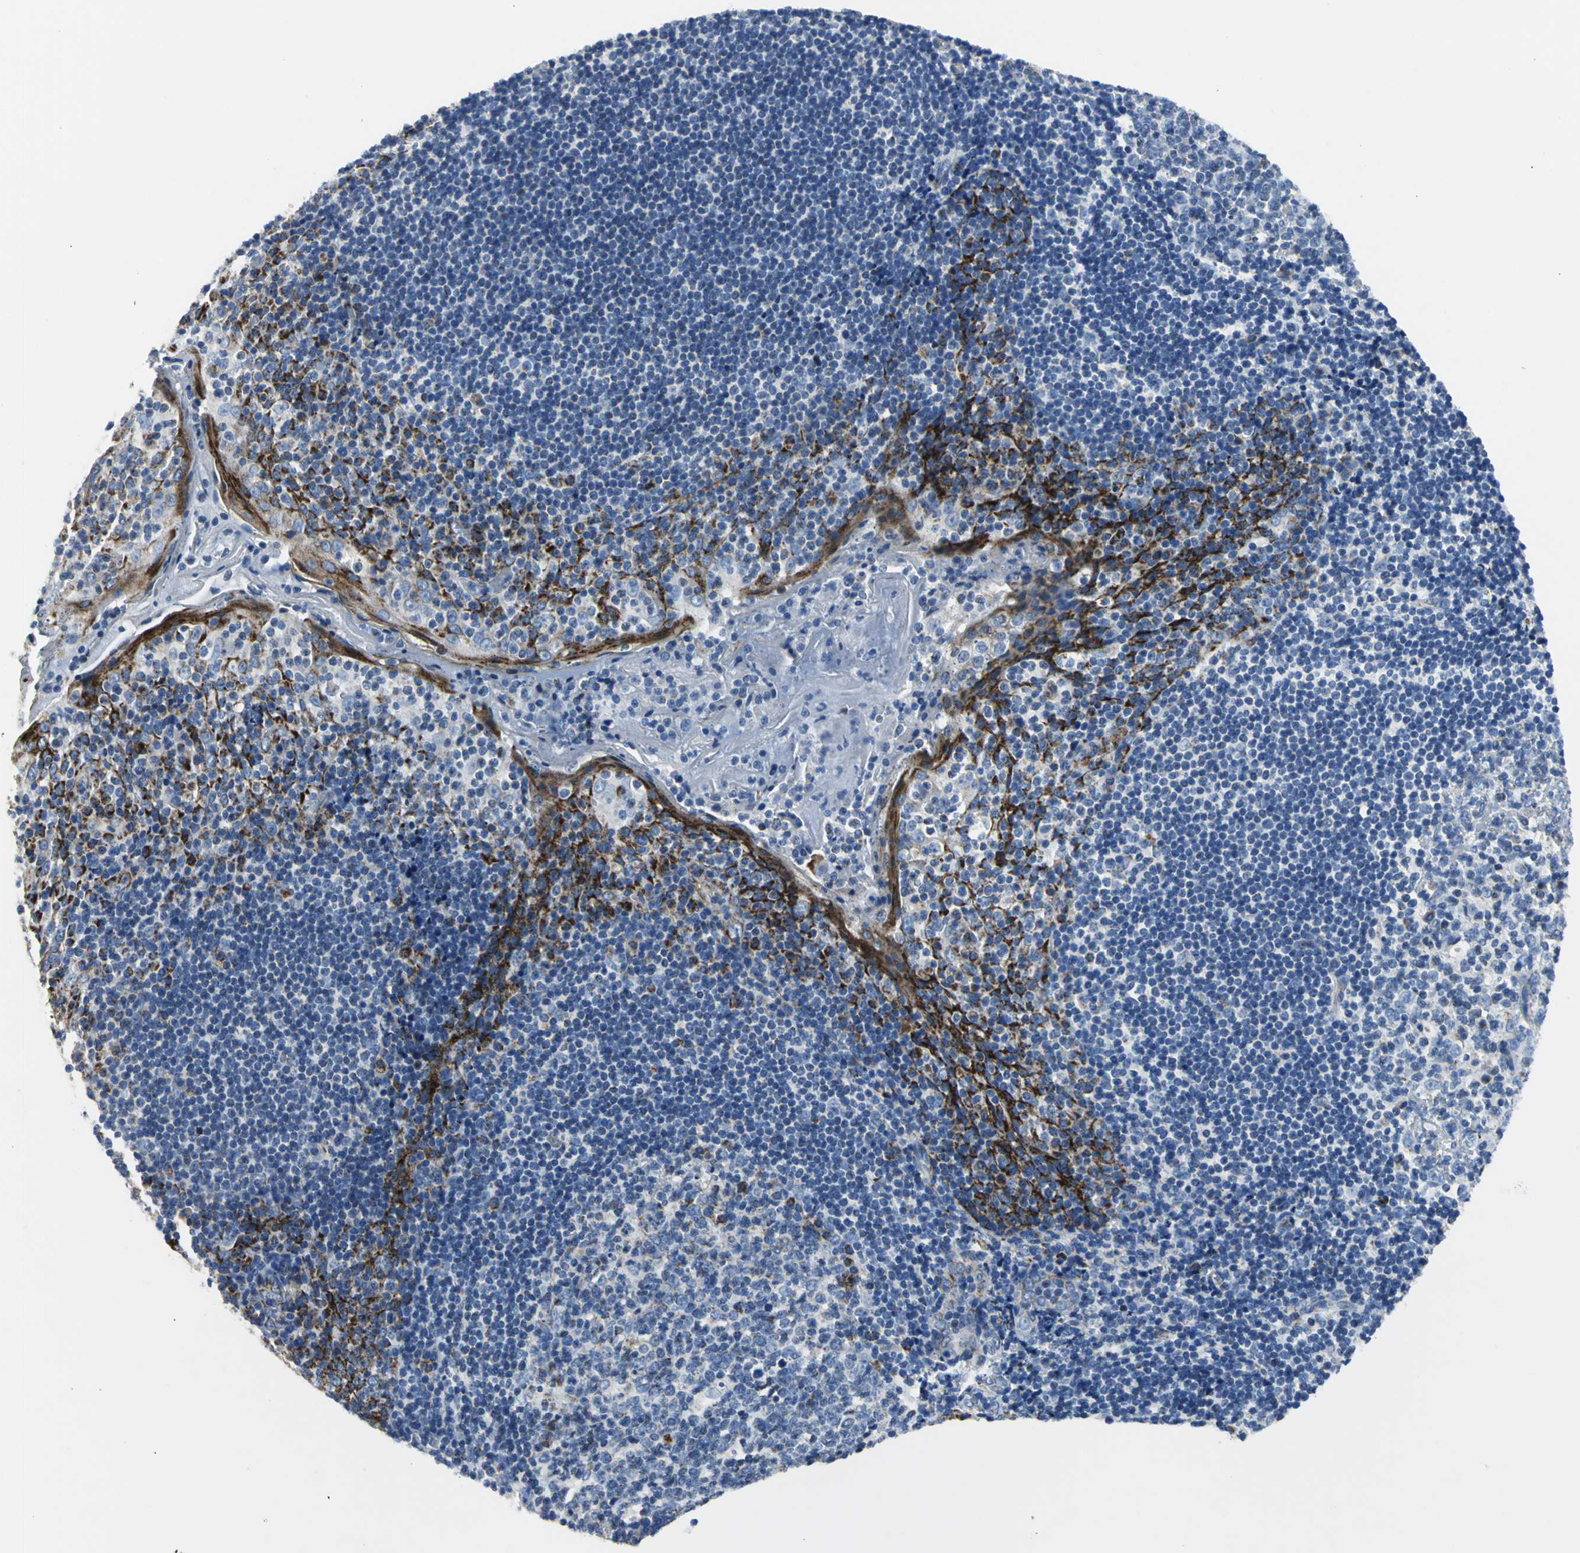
{"staining": {"intensity": "moderate", "quantity": "<25%", "location": "cytoplasmic/membranous"}, "tissue": "tonsil", "cell_type": "Germinal center cells", "image_type": "normal", "snomed": [{"axis": "morphology", "description": "Normal tissue, NOS"}, {"axis": "topography", "description": "Tonsil"}], "caption": "Tonsil stained with DAB (3,3'-diaminobenzidine) immunohistochemistry (IHC) exhibits low levels of moderate cytoplasmic/membranous positivity in approximately <25% of germinal center cells.", "gene": "IFI6", "patient": {"sex": "male", "age": 31}}